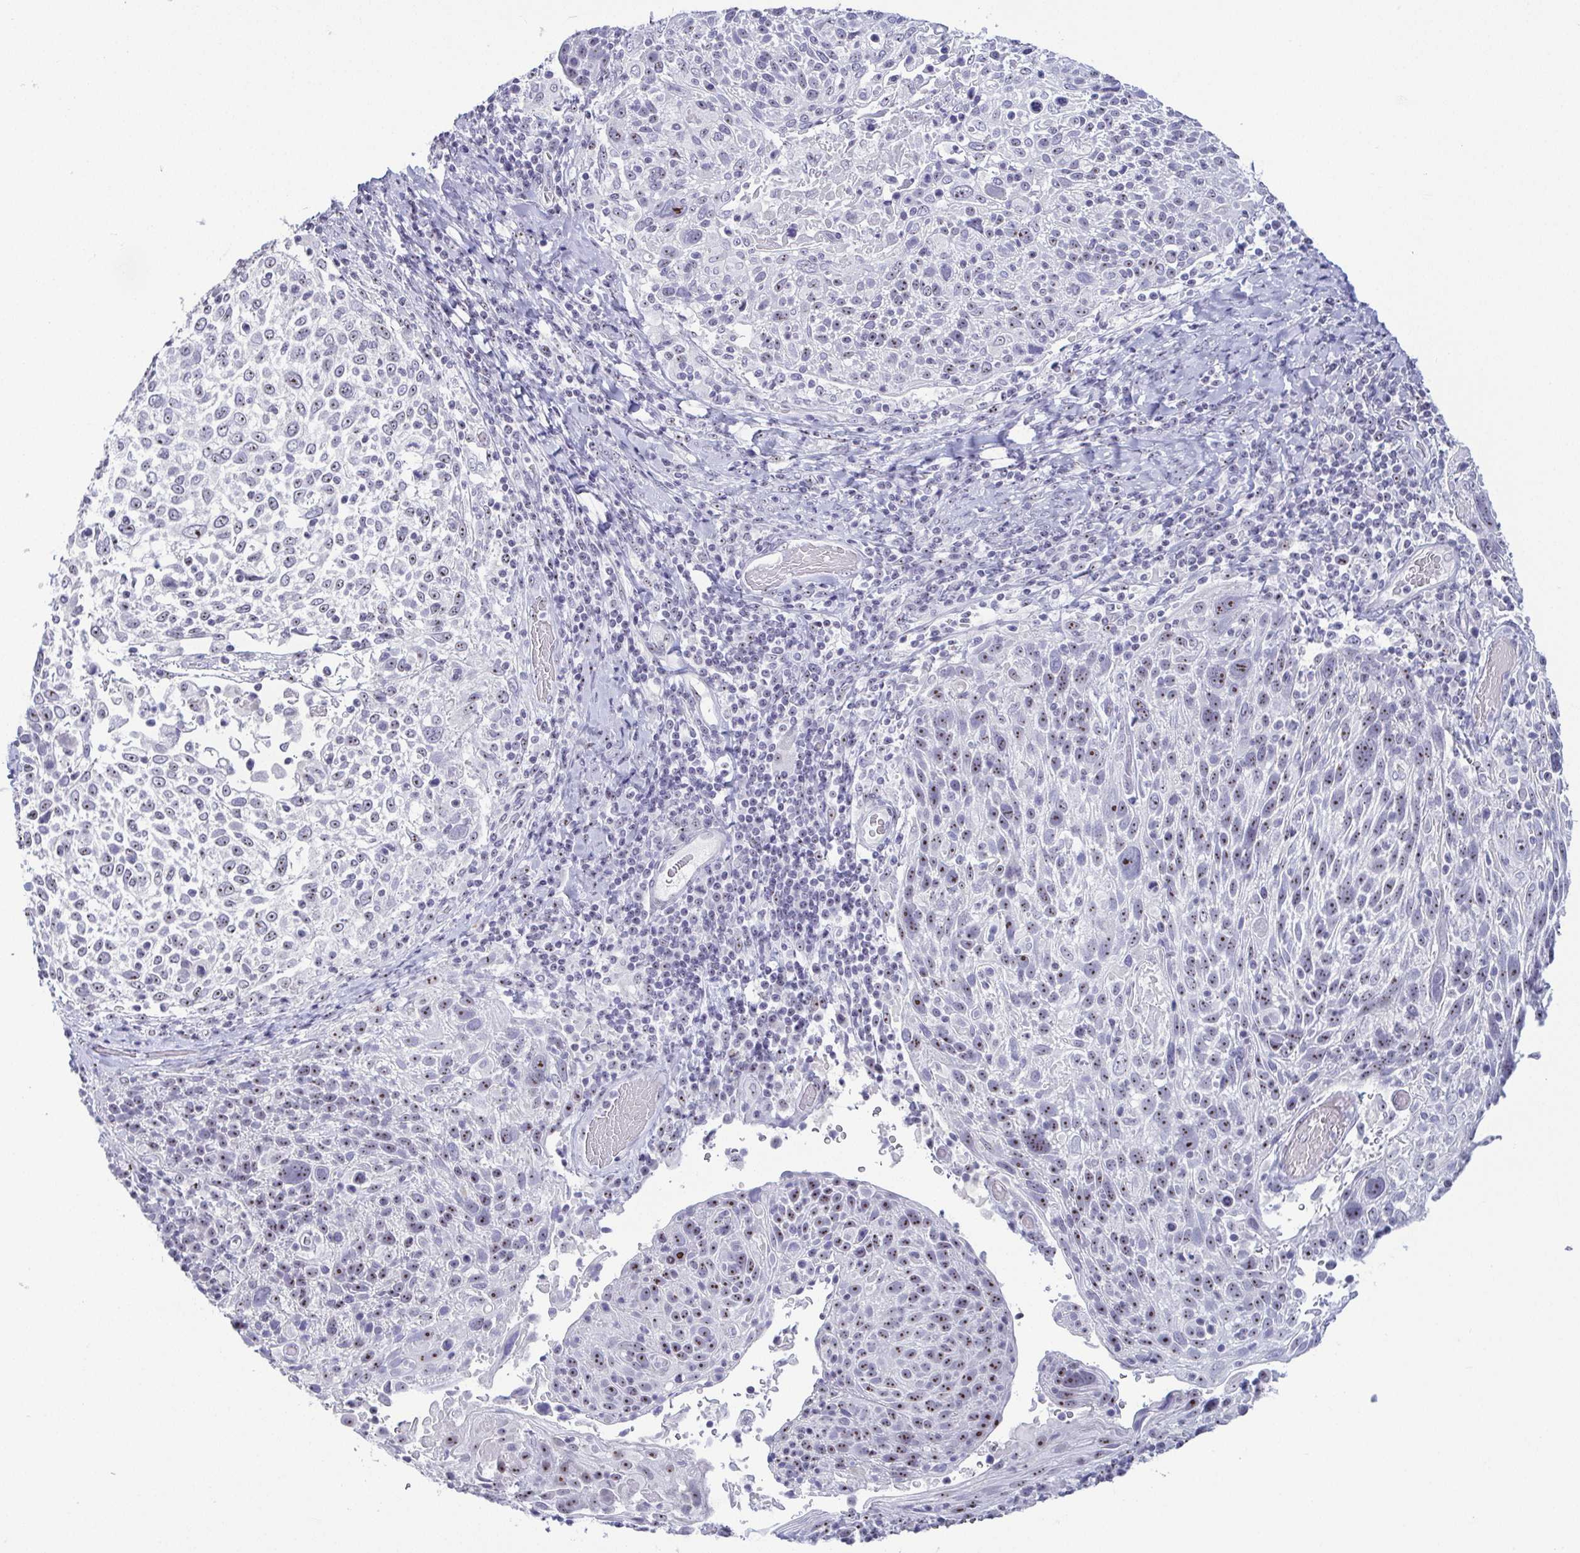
{"staining": {"intensity": "moderate", "quantity": "25%-75%", "location": "nuclear"}, "tissue": "cervical cancer", "cell_type": "Tumor cells", "image_type": "cancer", "snomed": [{"axis": "morphology", "description": "Squamous cell carcinoma, NOS"}, {"axis": "topography", "description": "Cervix"}], "caption": "Protein staining by IHC demonstrates moderate nuclear positivity in about 25%-75% of tumor cells in cervical cancer (squamous cell carcinoma).", "gene": "BZW1", "patient": {"sex": "female", "age": 61}}